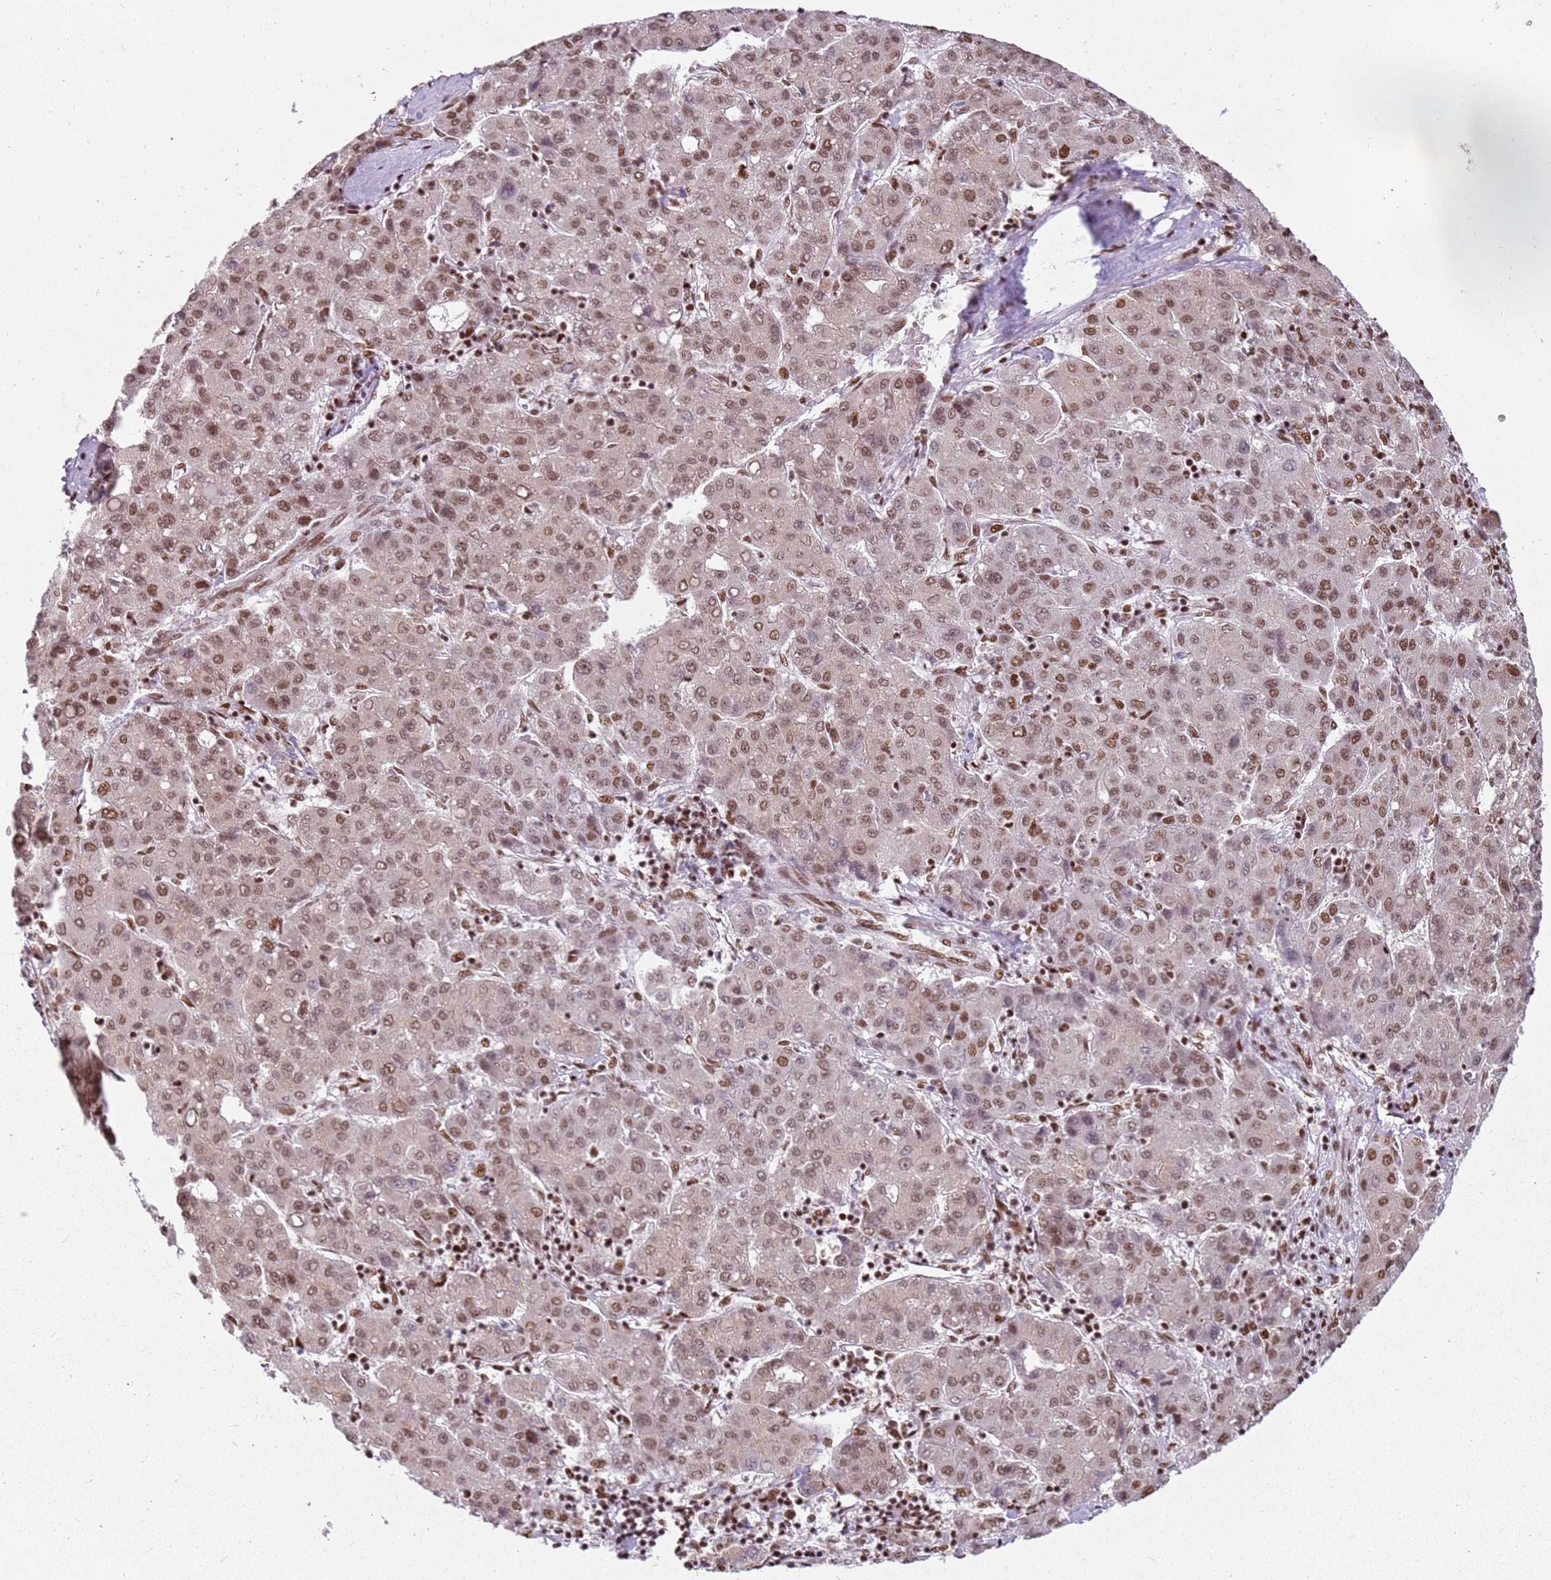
{"staining": {"intensity": "moderate", "quantity": ">75%", "location": "nuclear"}, "tissue": "liver cancer", "cell_type": "Tumor cells", "image_type": "cancer", "snomed": [{"axis": "morphology", "description": "Carcinoma, Hepatocellular, NOS"}, {"axis": "topography", "description": "Liver"}], "caption": "Immunohistochemistry (IHC) of human liver cancer (hepatocellular carcinoma) demonstrates medium levels of moderate nuclear expression in about >75% of tumor cells.", "gene": "TENT4A", "patient": {"sex": "male", "age": 65}}